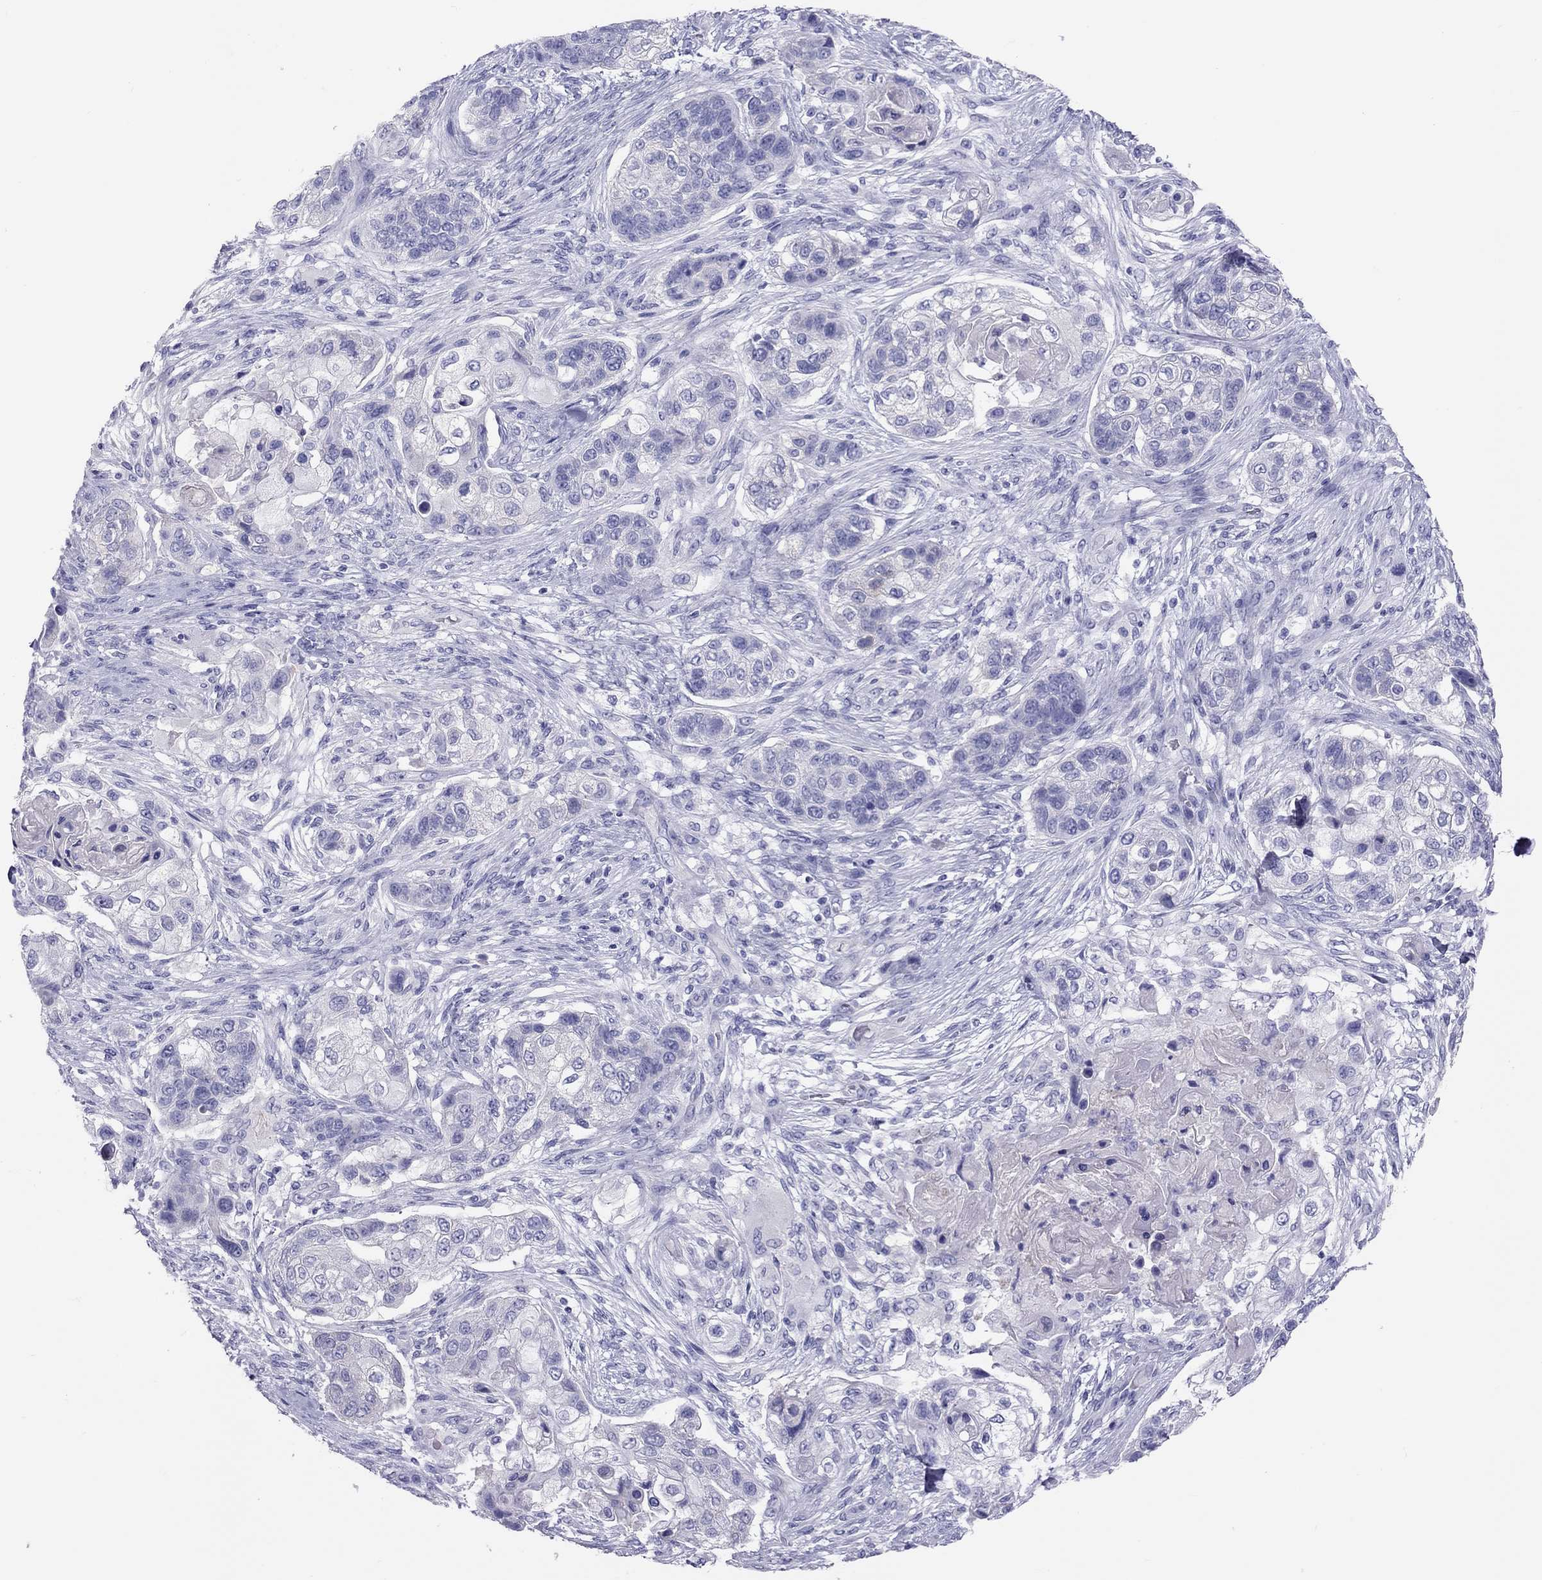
{"staining": {"intensity": "negative", "quantity": "none", "location": "none"}, "tissue": "lung cancer", "cell_type": "Tumor cells", "image_type": "cancer", "snomed": [{"axis": "morphology", "description": "Squamous cell carcinoma, NOS"}, {"axis": "topography", "description": "Lung"}], "caption": "Tumor cells show no significant expression in lung squamous cell carcinoma.", "gene": "PSMB11", "patient": {"sex": "male", "age": 69}}